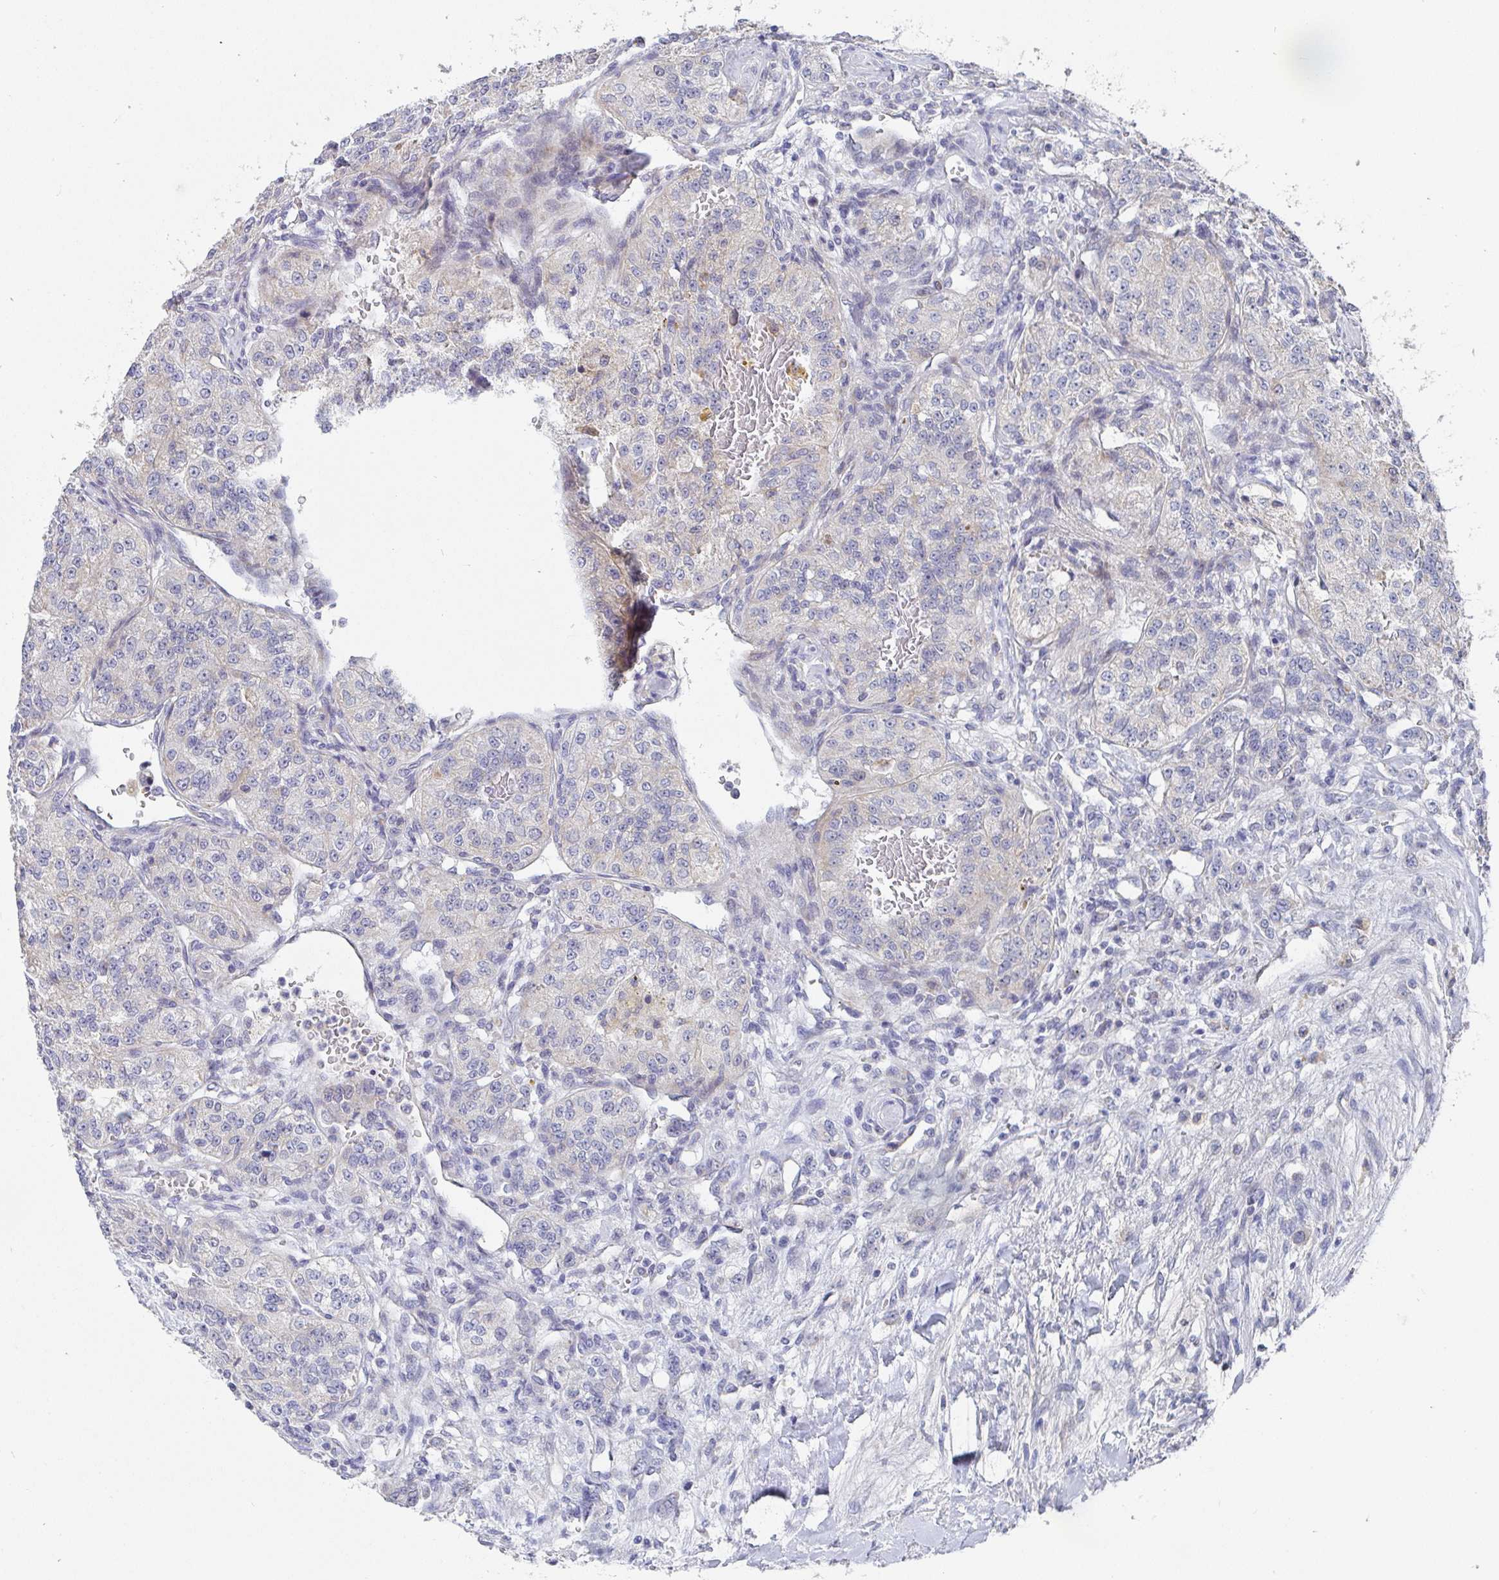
{"staining": {"intensity": "negative", "quantity": "none", "location": "none"}, "tissue": "renal cancer", "cell_type": "Tumor cells", "image_type": "cancer", "snomed": [{"axis": "morphology", "description": "Adenocarcinoma, NOS"}, {"axis": "topography", "description": "Kidney"}], "caption": "IHC of renal cancer (adenocarcinoma) exhibits no expression in tumor cells. The staining was performed using DAB (3,3'-diaminobenzidine) to visualize the protein expression in brown, while the nuclei were stained in blue with hematoxylin (Magnification: 20x).", "gene": "ATP5F1C", "patient": {"sex": "female", "age": 63}}